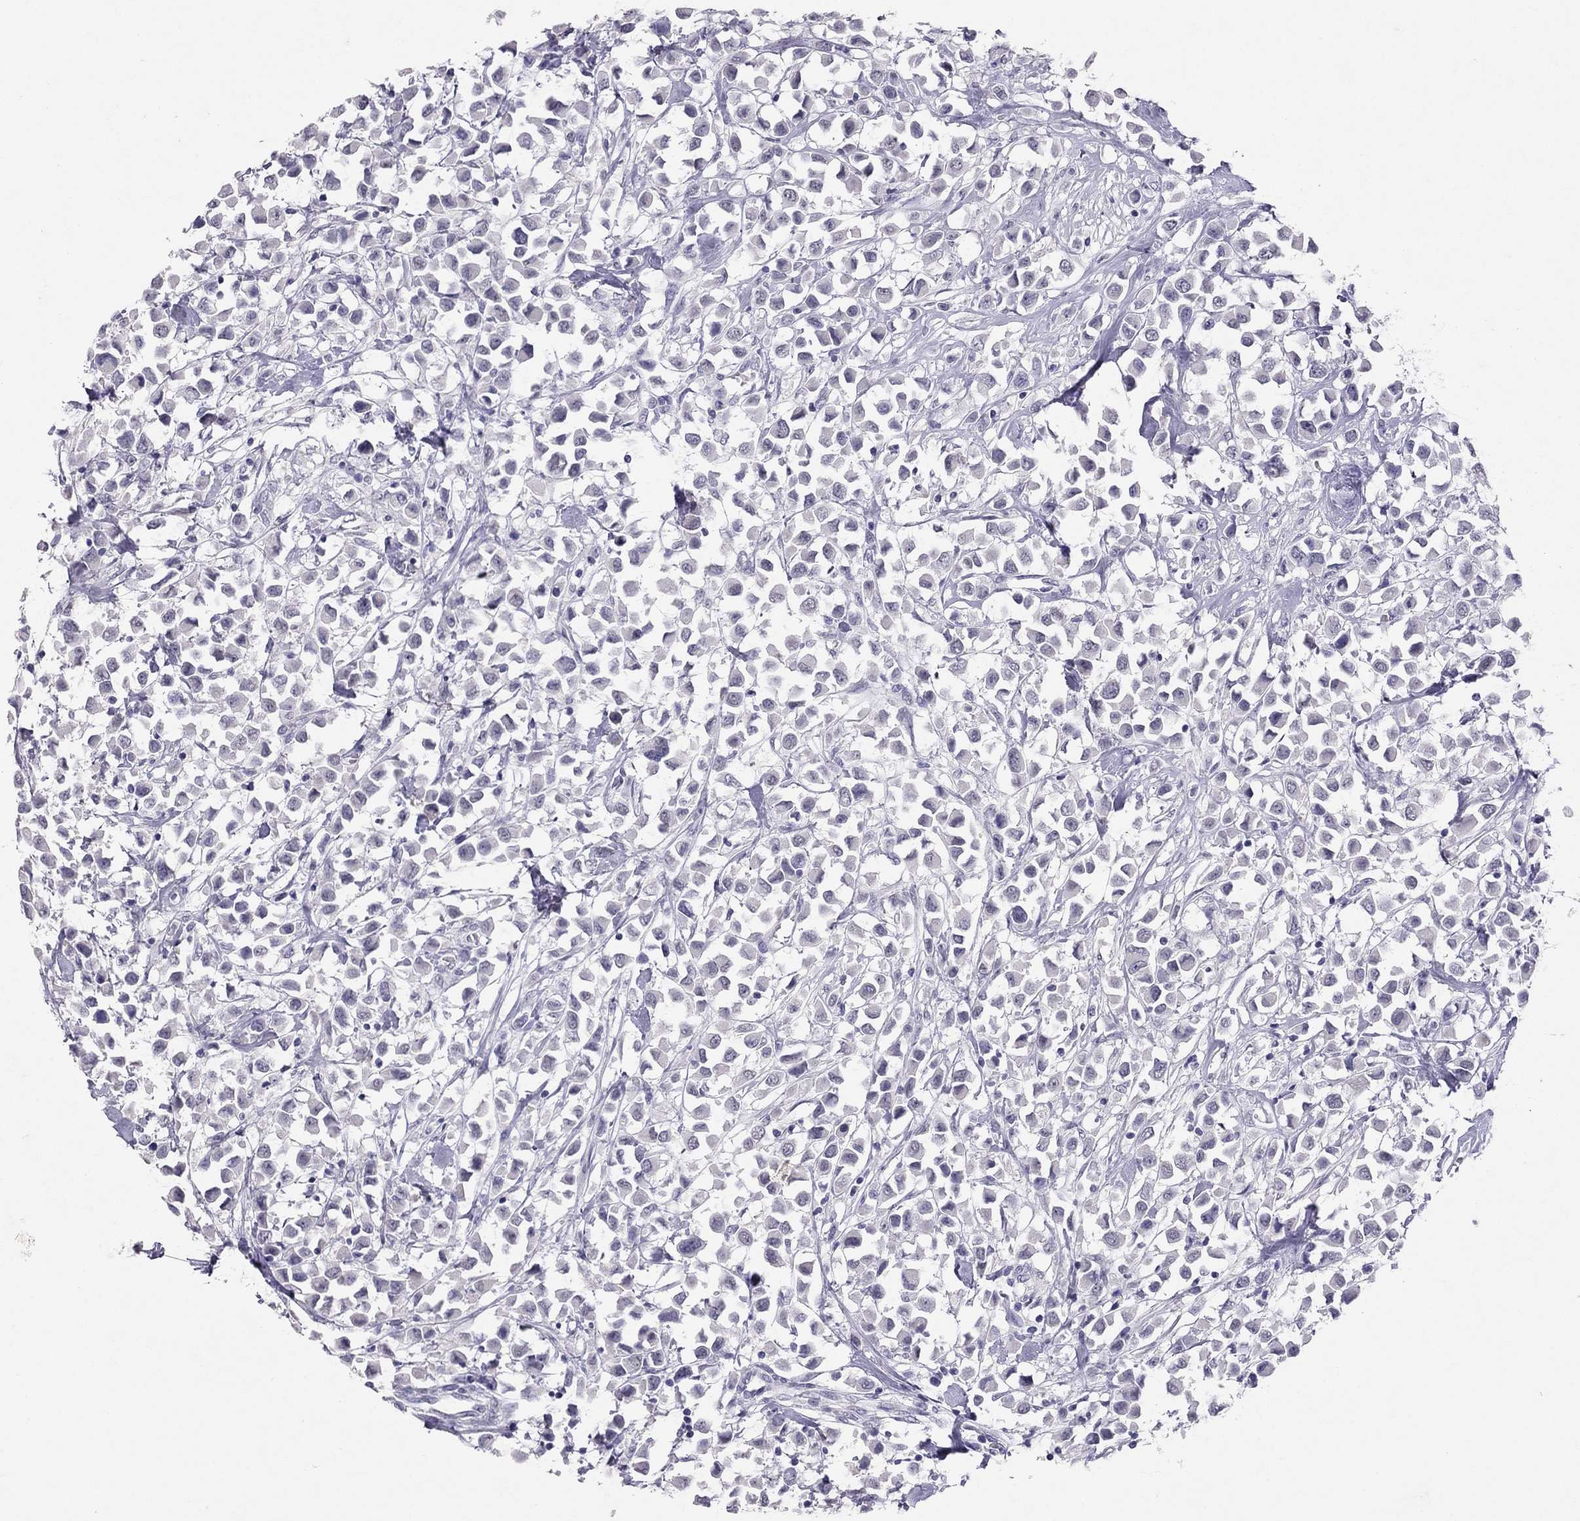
{"staining": {"intensity": "negative", "quantity": "none", "location": "none"}, "tissue": "breast cancer", "cell_type": "Tumor cells", "image_type": "cancer", "snomed": [{"axis": "morphology", "description": "Duct carcinoma"}, {"axis": "topography", "description": "Breast"}], "caption": "The micrograph reveals no staining of tumor cells in breast cancer (invasive ductal carcinoma). (DAB (3,3'-diaminobenzidine) immunohistochemistry, high magnification).", "gene": "PSMB11", "patient": {"sex": "female", "age": 61}}